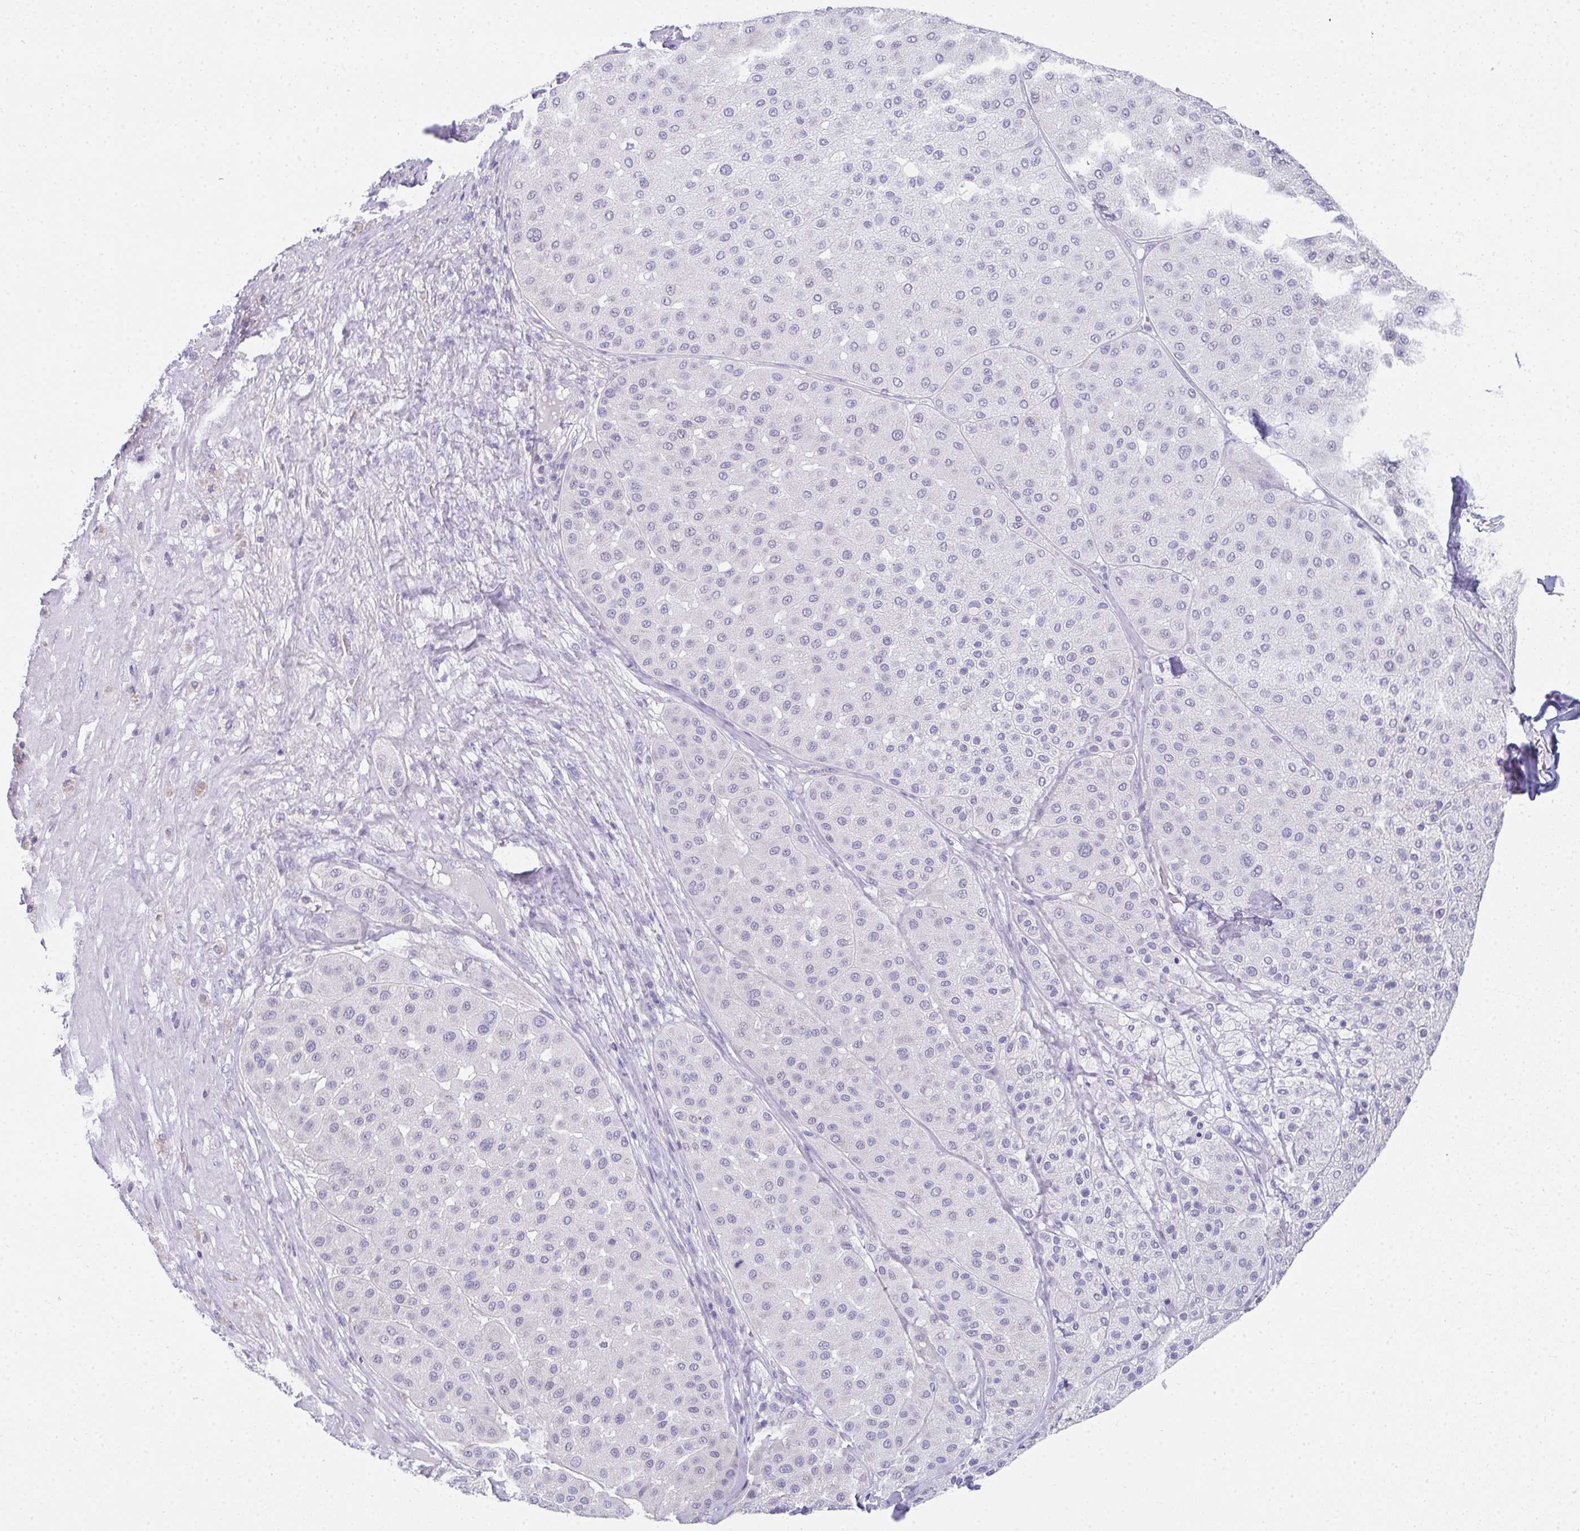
{"staining": {"intensity": "negative", "quantity": "none", "location": "none"}, "tissue": "melanoma", "cell_type": "Tumor cells", "image_type": "cancer", "snomed": [{"axis": "morphology", "description": "Malignant melanoma, Metastatic site"}, {"axis": "topography", "description": "Smooth muscle"}], "caption": "The immunohistochemistry histopathology image has no significant expression in tumor cells of malignant melanoma (metastatic site) tissue.", "gene": "RLF", "patient": {"sex": "male", "age": 41}}